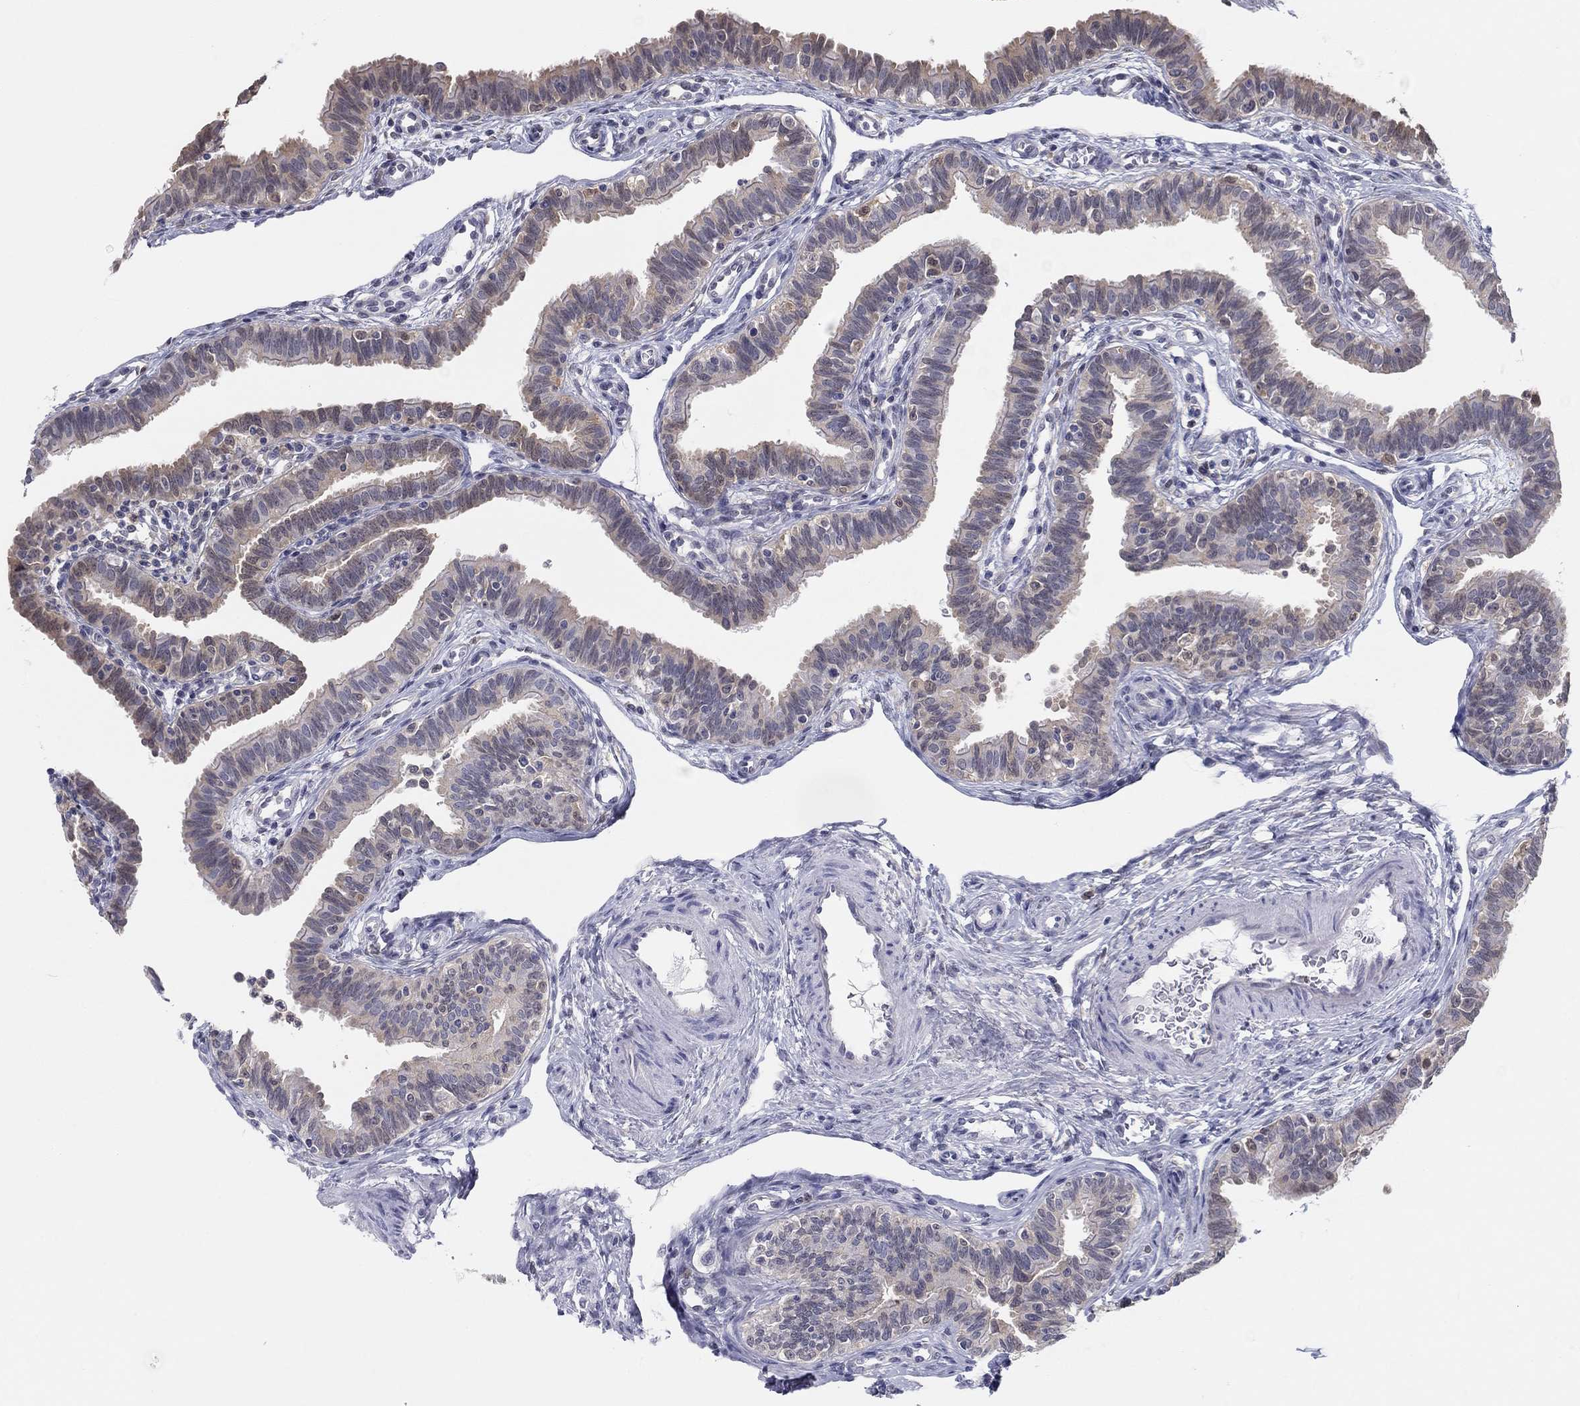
{"staining": {"intensity": "weak", "quantity": "<25%", "location": "cytoplasmic/membranous"}, "tissue": "fallopian tube", "cell_type": "Glandular cells", "image_type": "normal", "snomed": [{"axis": "morphology", "description": "Normal tissue, NOS"}, {"axis": "topography", "description": "Fallopian tube"}], "caption": "High power microscopy histopathology image of an IHC photomicrograph of normal fallopian tube, revealing no significant positivity in glandular cells. (Stains: DAB (3,3'-diaminobenzidine) immunohistochemistry (IHC) with hematoxylin counter stain, Microscopy: brightfield microscopy at high magnification).", "gene": "PDXK", "patient": {"sex": "female", "age": 36}}